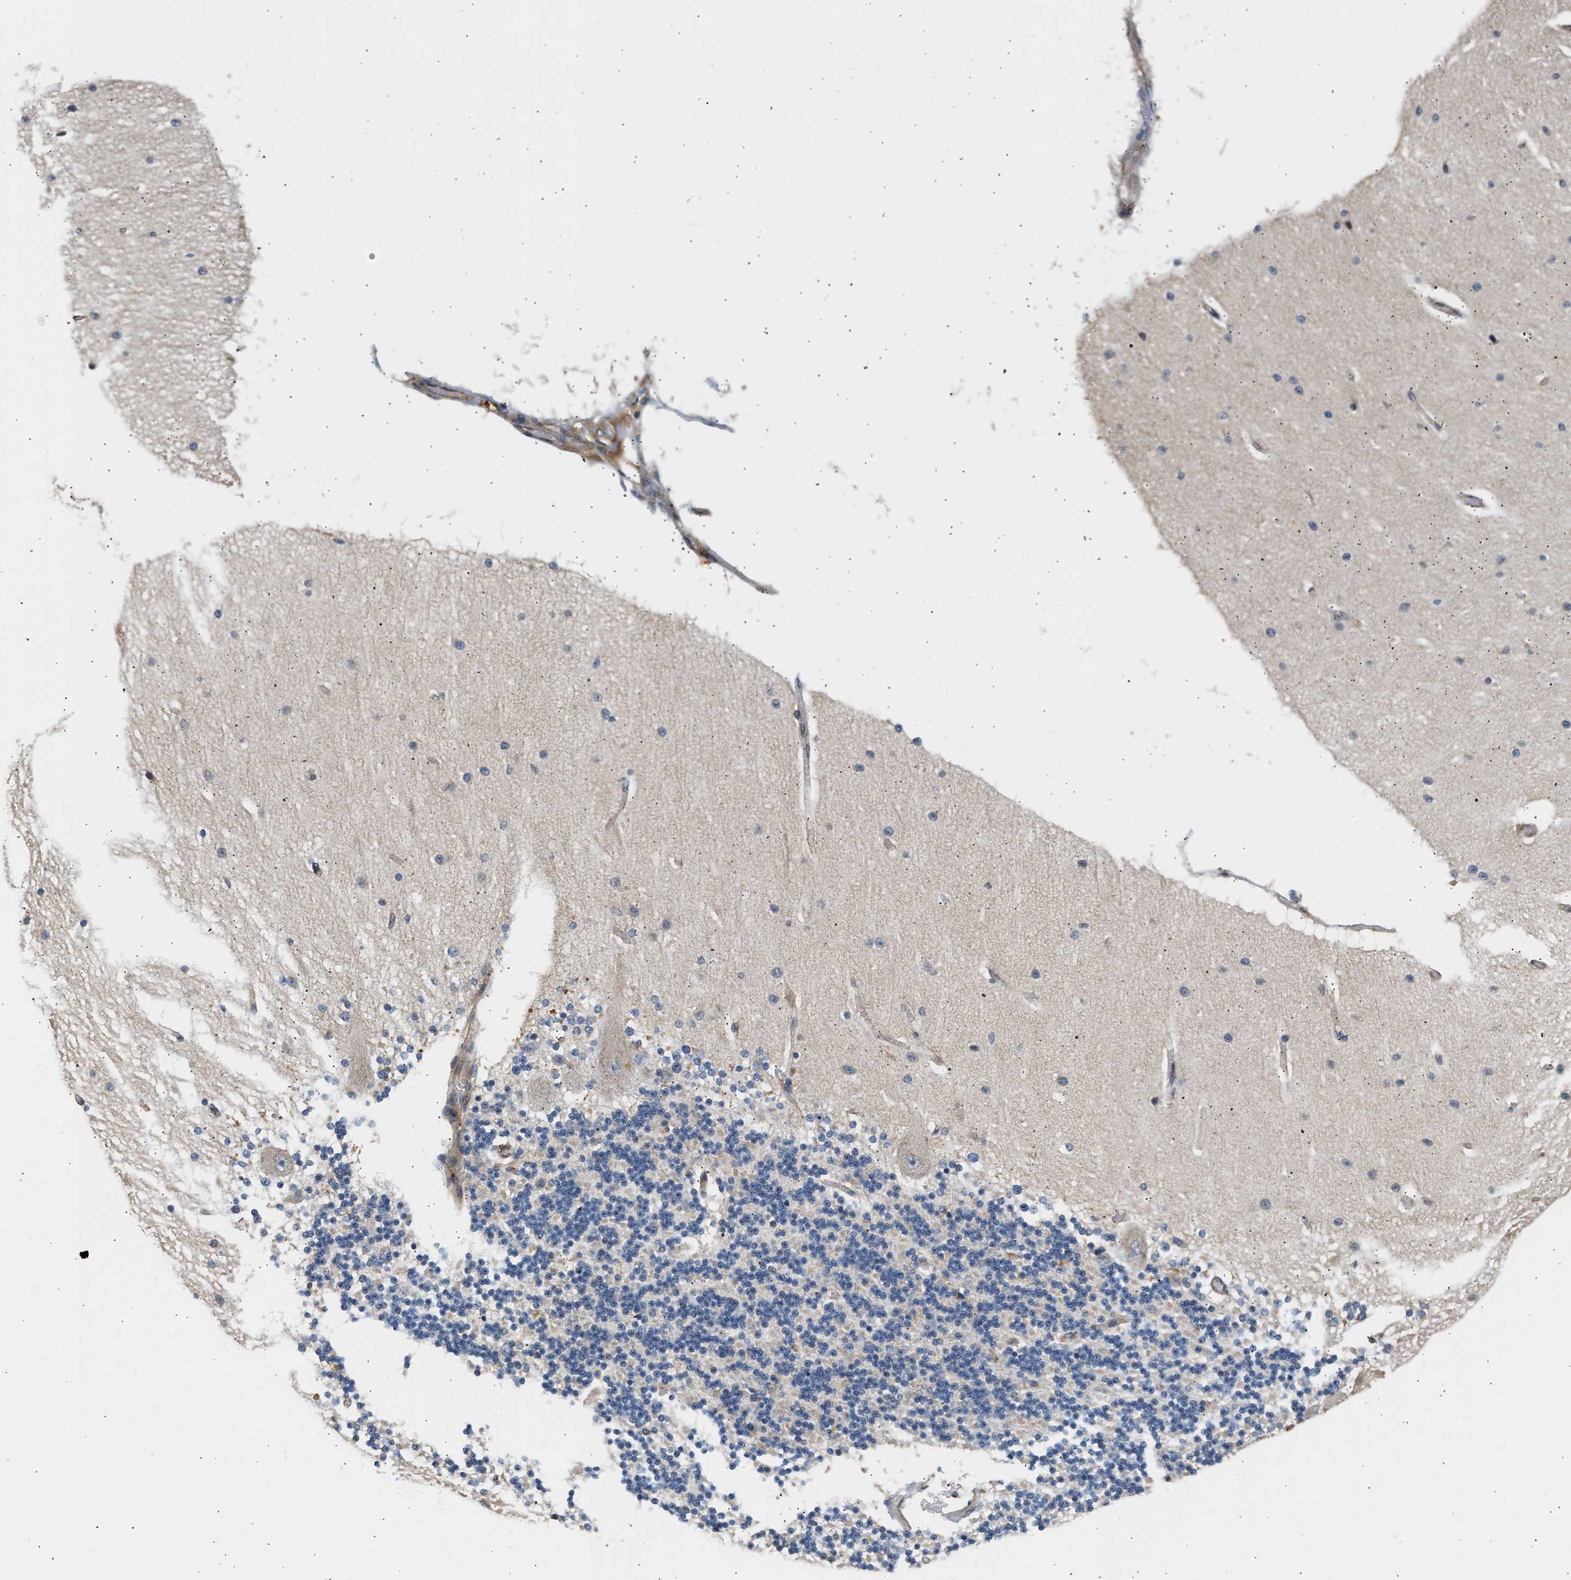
{"staining": {"intensity": "weak", "quantity": "<25%", "location": "cytoplasmic/membranous"}, "tissue": "cerebellum", "cell_type": "Cells in granular layer", "image_type": "normal", "snomed": [{"axis": "morphology", "description": "Normal tissue, NOS"}, {"axis": "topography", "description": "Cerebellum"}], "caption": "IHC of unremarkable cerebellum demonstrates no staining in cells in granular layer.", "gene": "WDR31", "patient": {"sex": "female", "age": 54}}